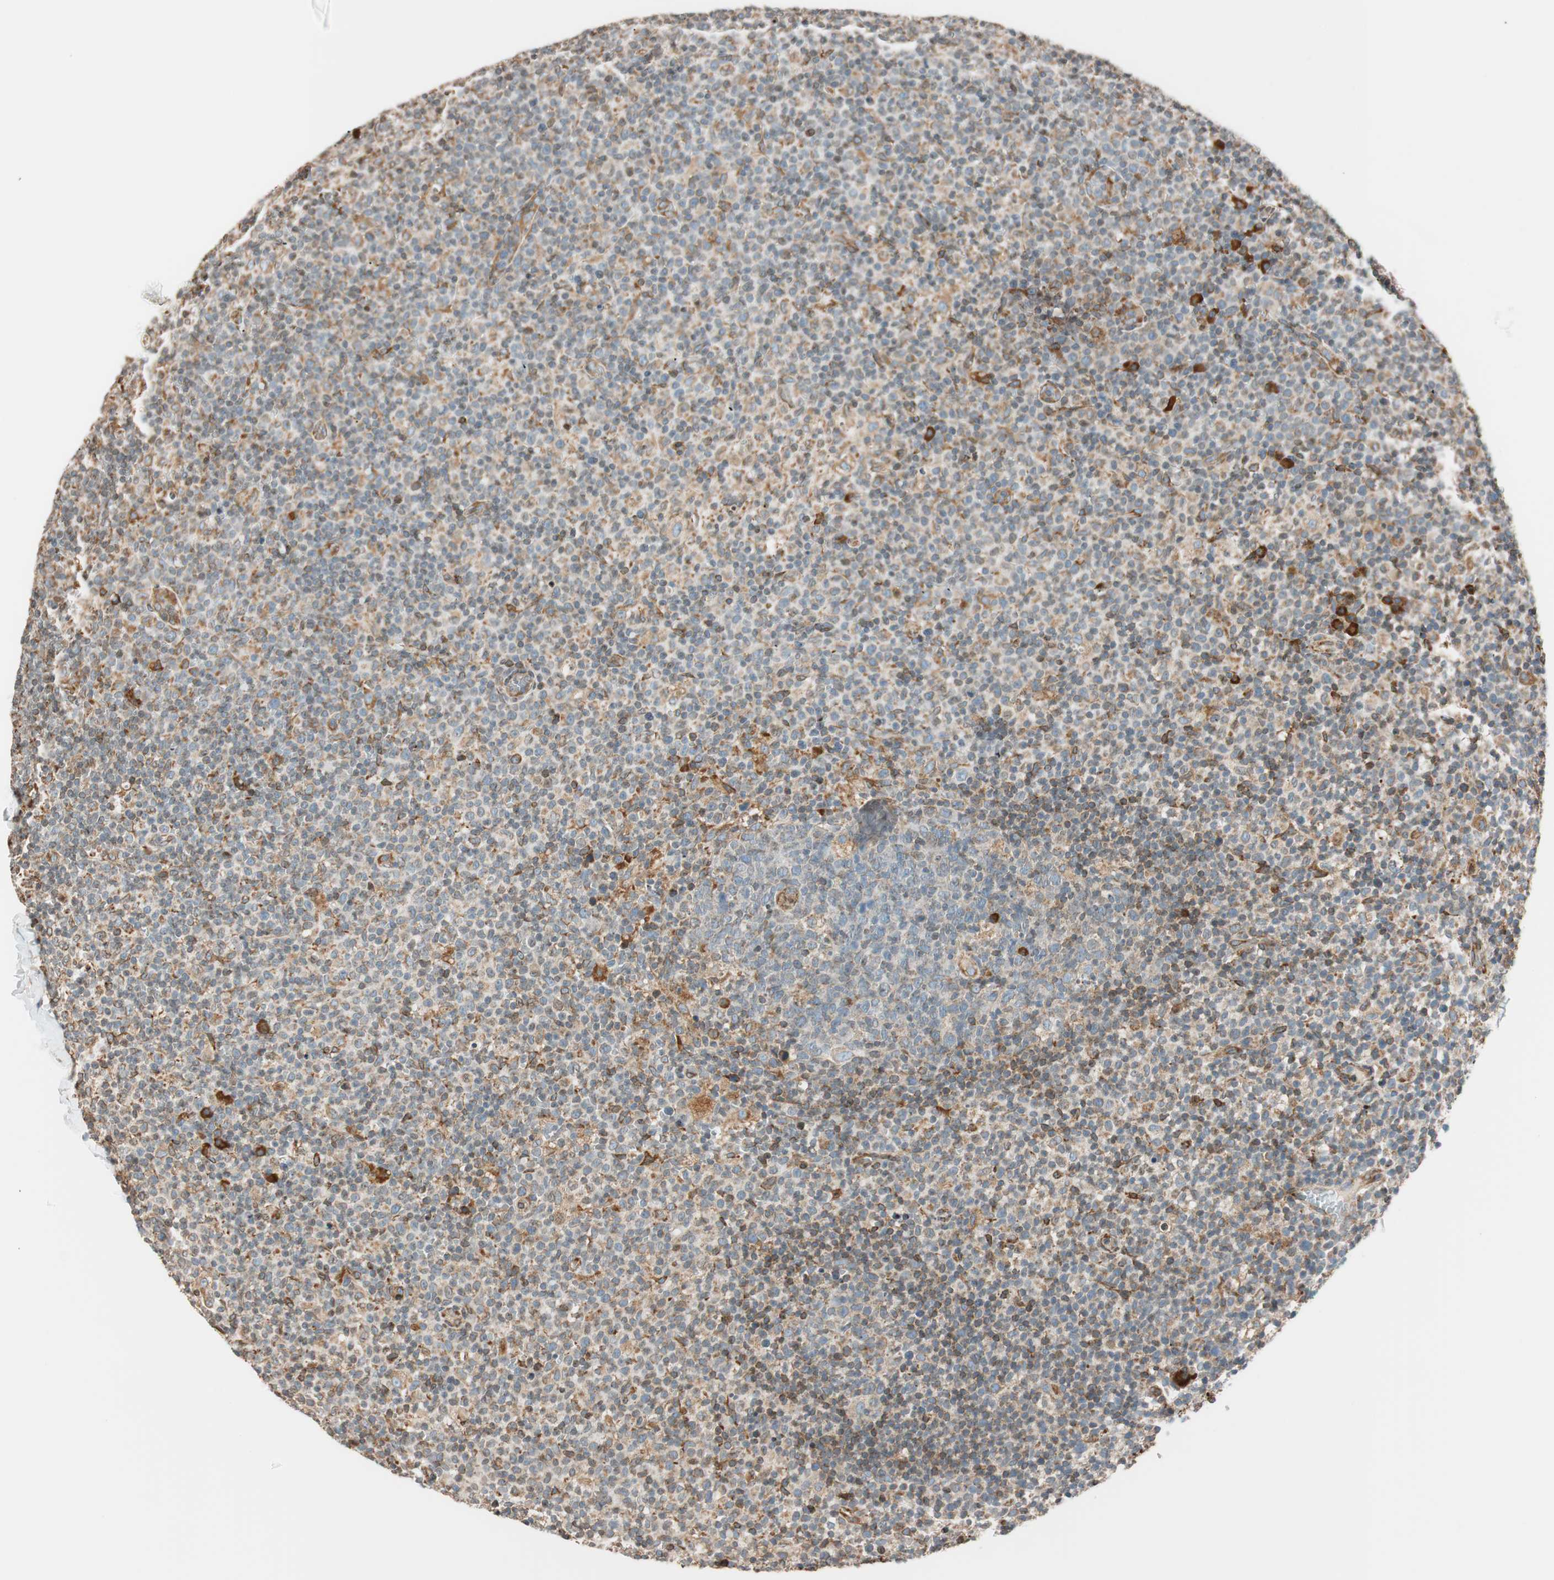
{"staining": {"intensity": "moderate", "quantity": "25%-75%", "location": "cytoplasmic/membranous"}, "tissue": "lymph node", "cell_type": "Germinal center cells", "image_type": "normal", "snomed": [{"axis": "morphology", "description": "Normal tissue, NOS"}, {"axis": "morphology", "description": "Inflammation, NOS"}, {"axis": "topography", "description": "Lymph node"}], "caption": "Normal lymph node was stained to show a protein in brown. There is medium levels of moderate cytoplasmic/membranous positivity in about 25%-75% of germinal center cells.", "gene": "PRKCSH", "patient": {"sex": "male", "age": 55}}